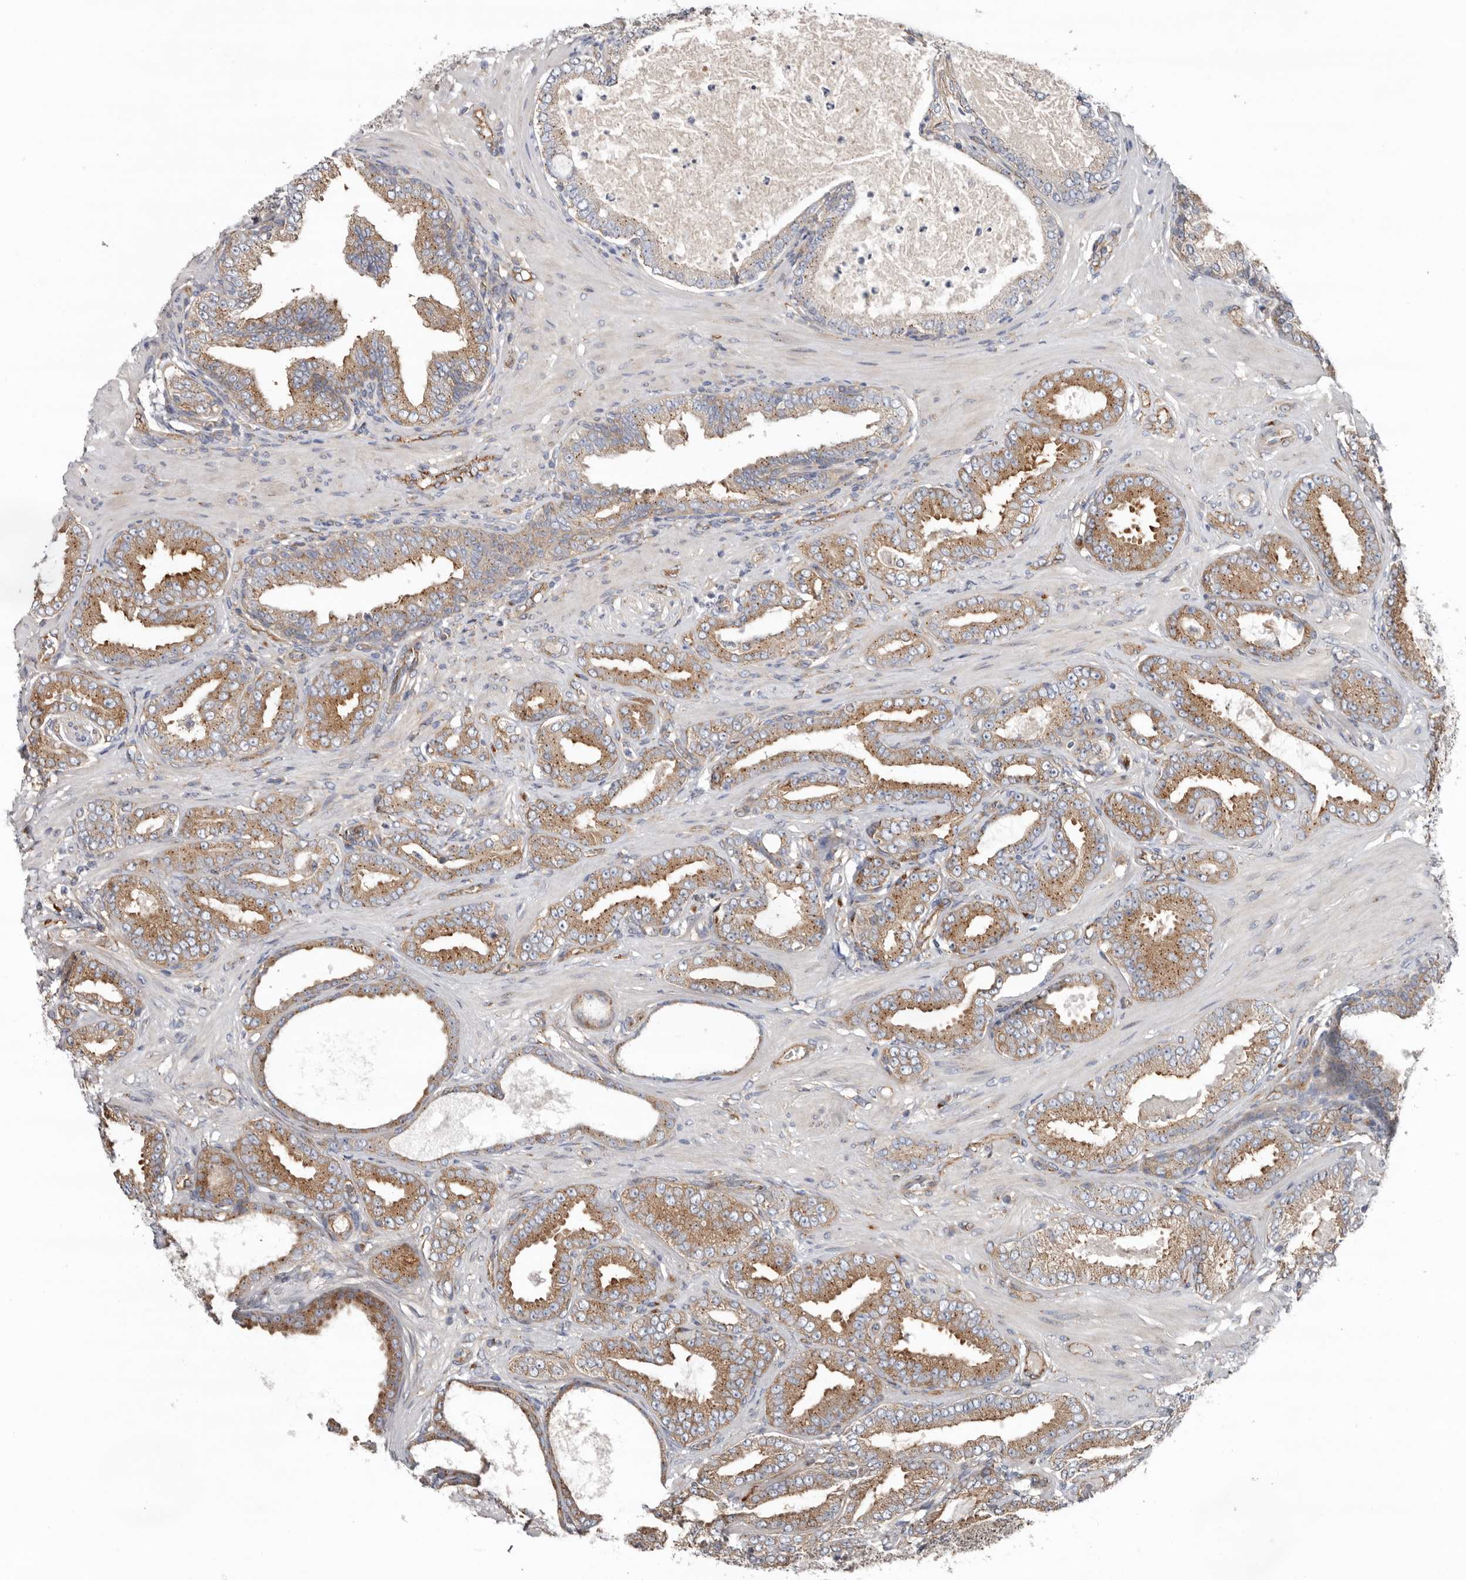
{"staining": {"intensity": "moderate", "quantity": "25%-75%", "location": "cytoplasmic/membranous"}, "tissue": "prostate cancer", "cell_type": "Tumor cells", "image_type": "cancer", "snomed": [{"axis": "morphology", "description": "Adenocarcinoma, Low grade"}, {"axis": "topography", "description": "Prostate"}], "caption": "Immunohistochemical staining of low-grade adenocarcinoma (prostate) demonstrates medium levels of moderate cytoplasmic/membranous protein expression in approximately 25%-75% of tumor cells.", "gene": "LUZP1", "patient": {"sex": "male", "age": 63}}